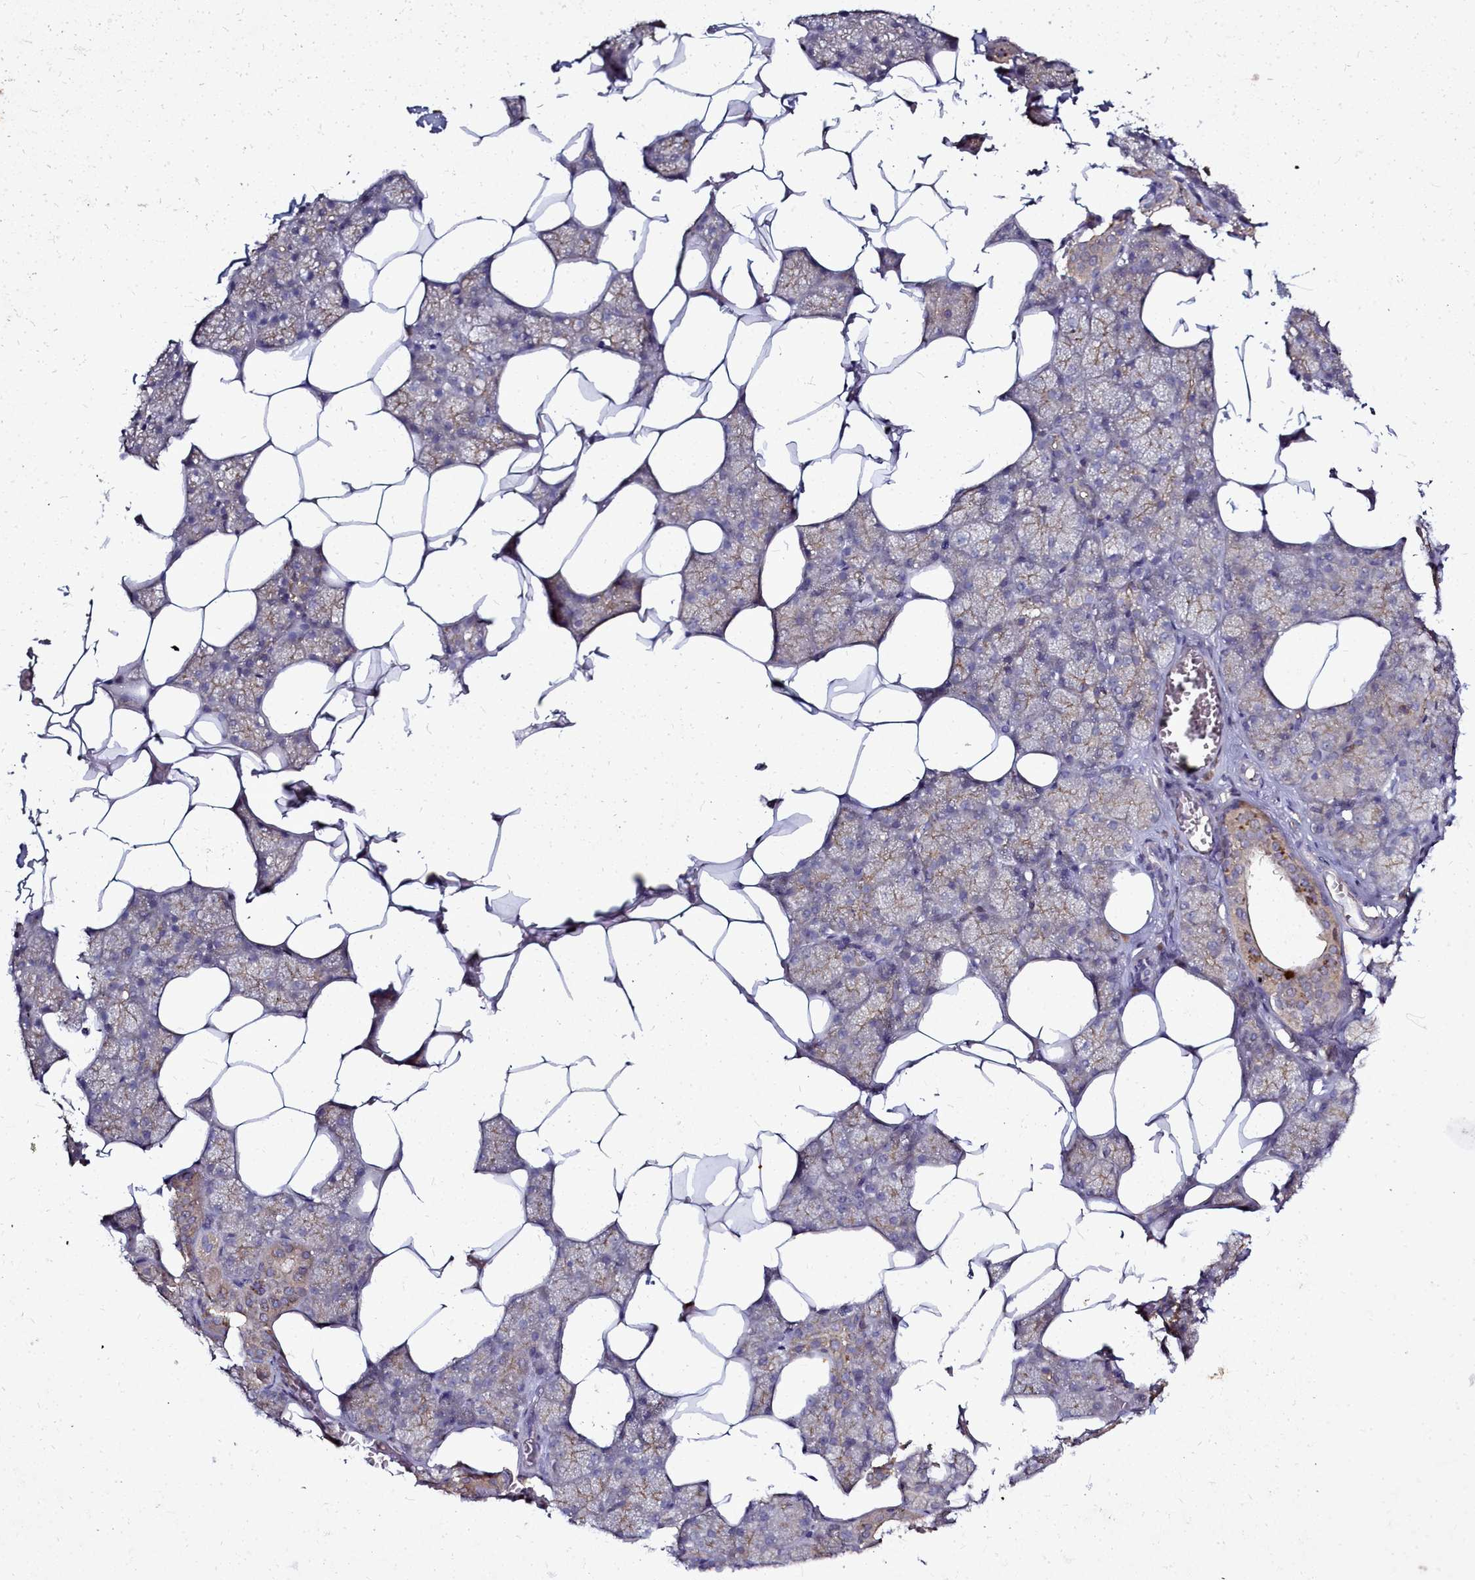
{"staining": {"intensity": "moderate", "quantity": "25%-75%", "location": "cytoplasmic/membranous"}, "tissue": "salivary gland", "cell_type": "Glandular cells", "image_type": "normal", "snomed": [{"axis": "morphology", "description": "Normal tissue, NOS"}, {"axis": "topography", "description": "Salivary gland"}], "caption": "IHC (DAB (3,3'-diaminobenzidine)) staining of unremarkable human salivary gland displays moderate cytoplasmic/membranous protein staining in about 25%-75% of glandular cells.", "gene": "NCKAP1L", "patient": {"sex": "male", "age": 62}}